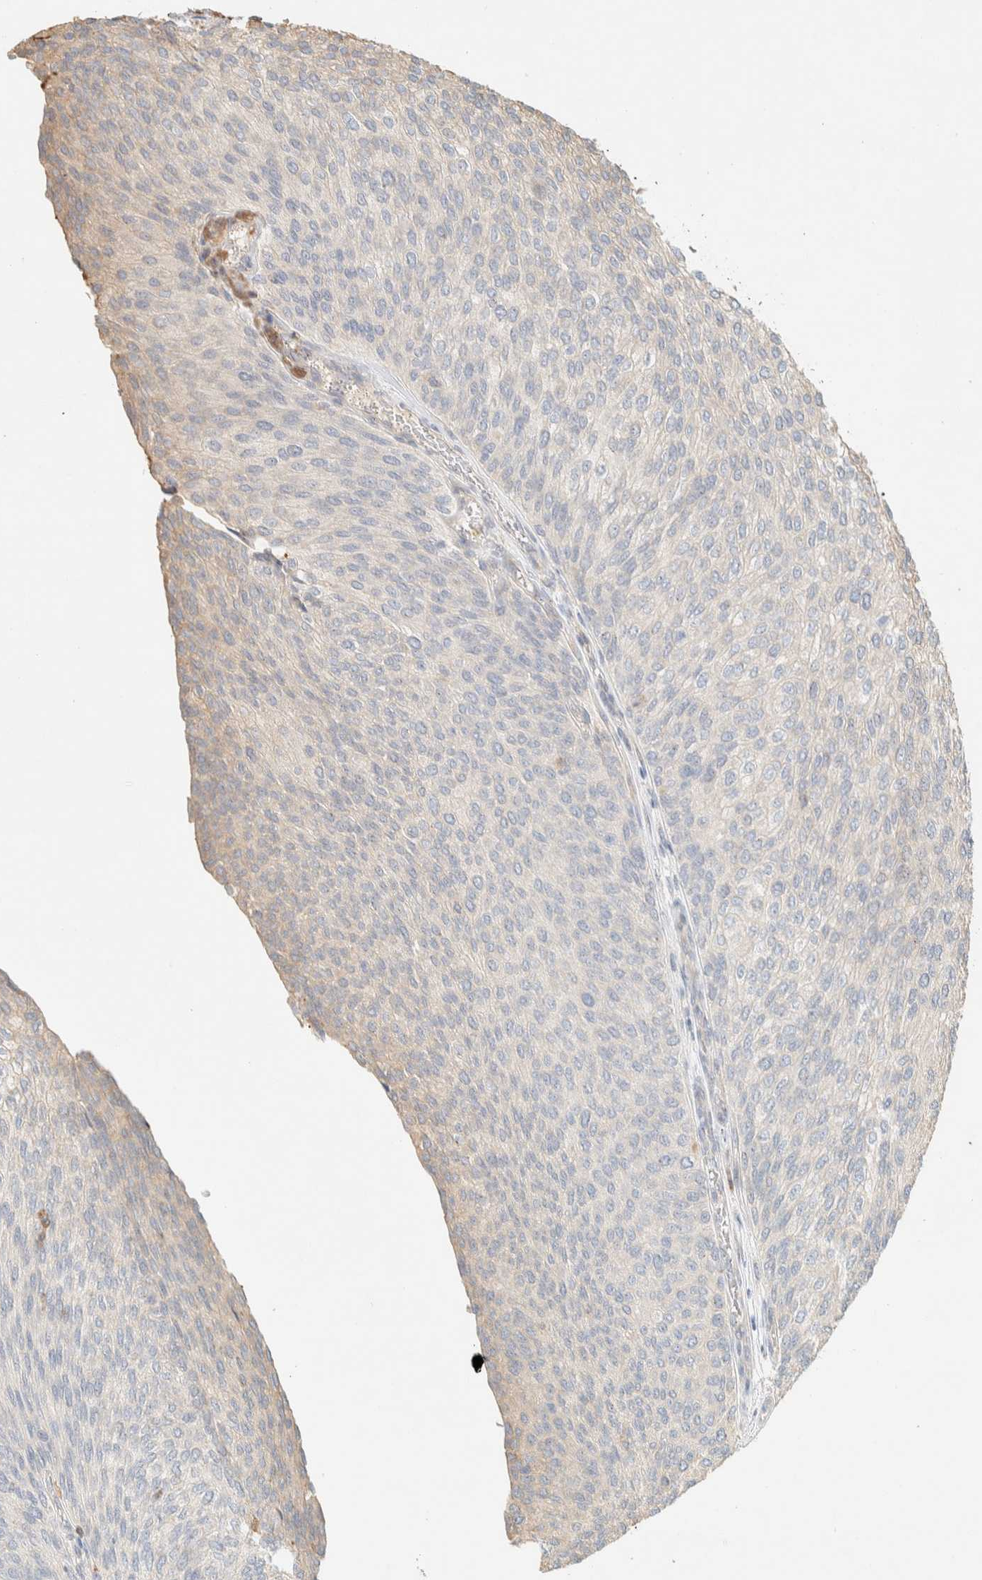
{"staining": {"intensity": "moderate", "quantity": "<25%", "location": "cytoplasmic/membranous"}, "tissue": "urothelial cancer", "cell_type": "Tumor cells", "image_type": "cancer", "snomed": [{"axis": "morphology", "description": "Urothelial carcinoma, Low grade"}, {"axis": "topography", "description": "Urinary bladder"}], "caption": "Human urothelial carcinoma (low-grade) stained with a brown dye displays moderate cytoplasmic/membranous positive staining in approximately <25% of tumor cells.", "gene": "TTC3", "patient": {"sex": "female", "age": 79}}